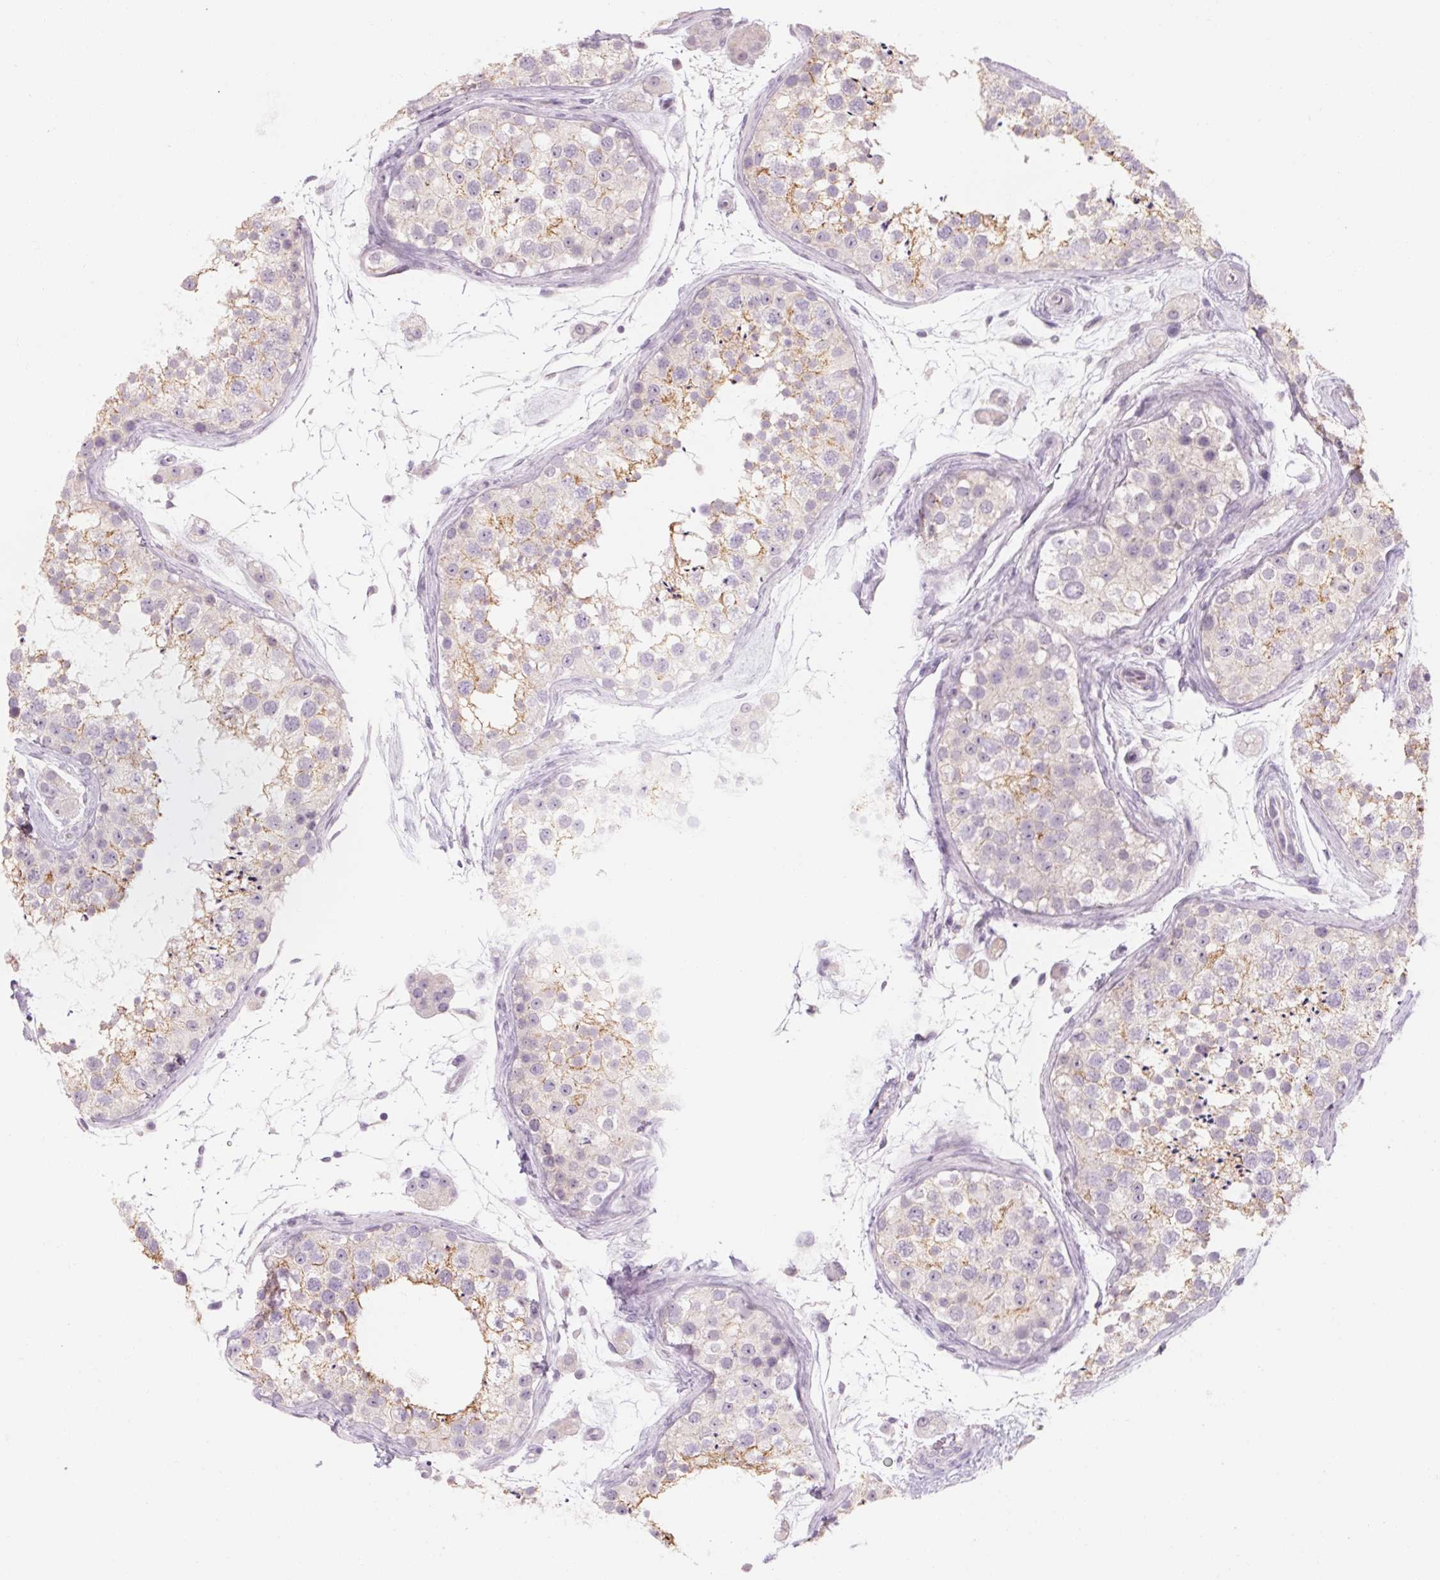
{"staining": {"intensity": "weak", "quantity": "25%-75%", "location": "cytoplasmic/membranous"}, "tissue": "testis", "cell_type": "Cells in seminiferous ducts", "image_type": "normal", "snomed": [{"axis": "morphology", "description": "Normal tissue, NOS"}, {"axis": "topography", "description": "Testis"}], "caption": "Testis stained with IHC displays weak cytoplasmic/membranous expression in about 25%-75% of cells in seminiferous ducts.", "gene": "POU1F1", "patient": {"sex": "male", "age": 41}}